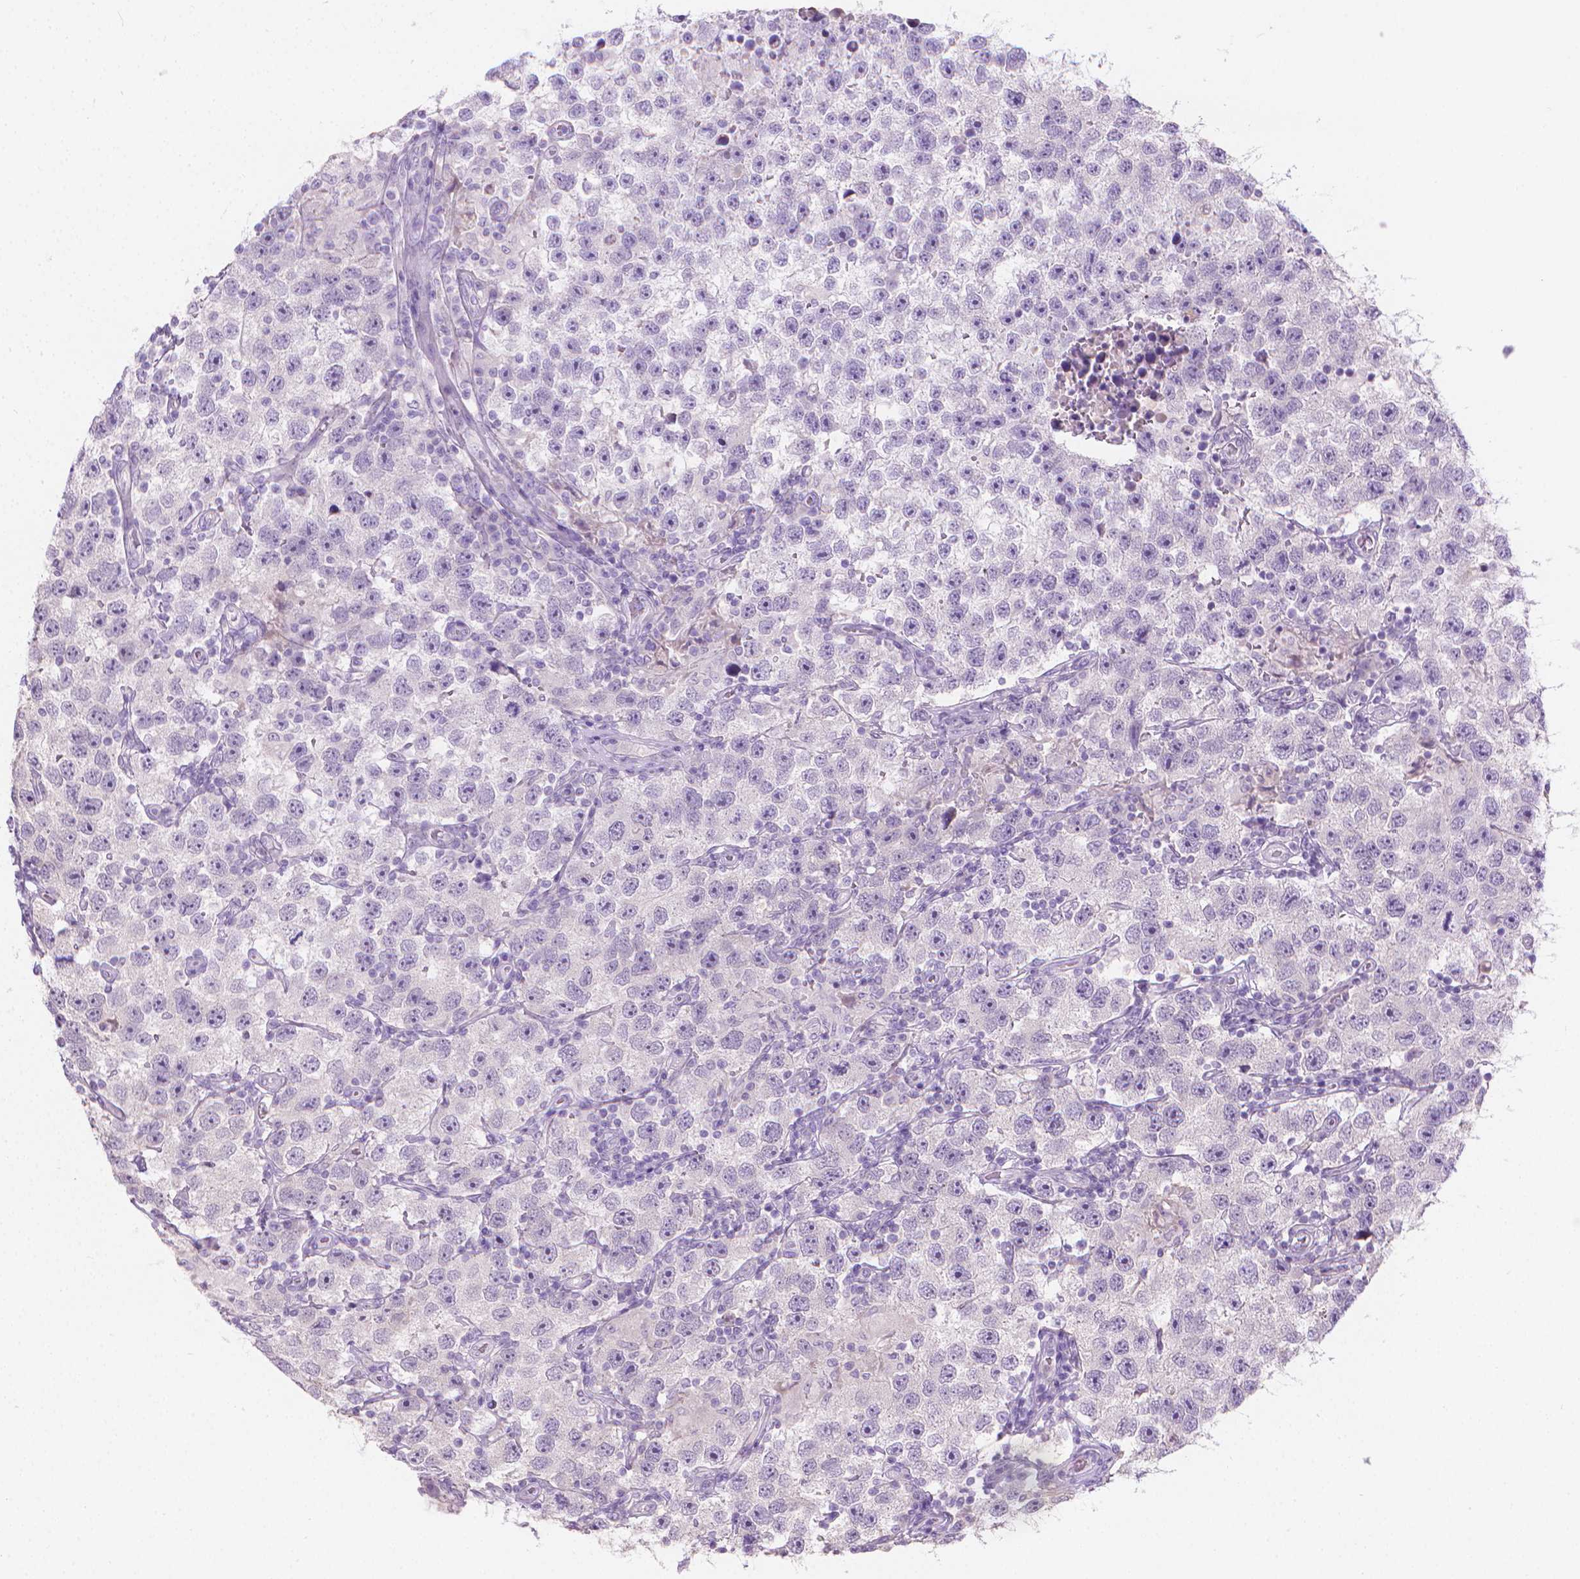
{"staining": {"intensity": "negative", "quantity": "none", "location": "none"}, "tissue": "testis cancer", "cell_type": "Tumor cells", "image_type": "cancer", "snomed": [{"axis": "morphology", "description": "Seminoma, NOS"}, {"axis": "topography", "description": "Testis"}], "caption": "The image displays no staining of tumor cells in seminoma (testis).", "gene": "CABCOCO1", "patient": {"sex": "male", "age": 26}}